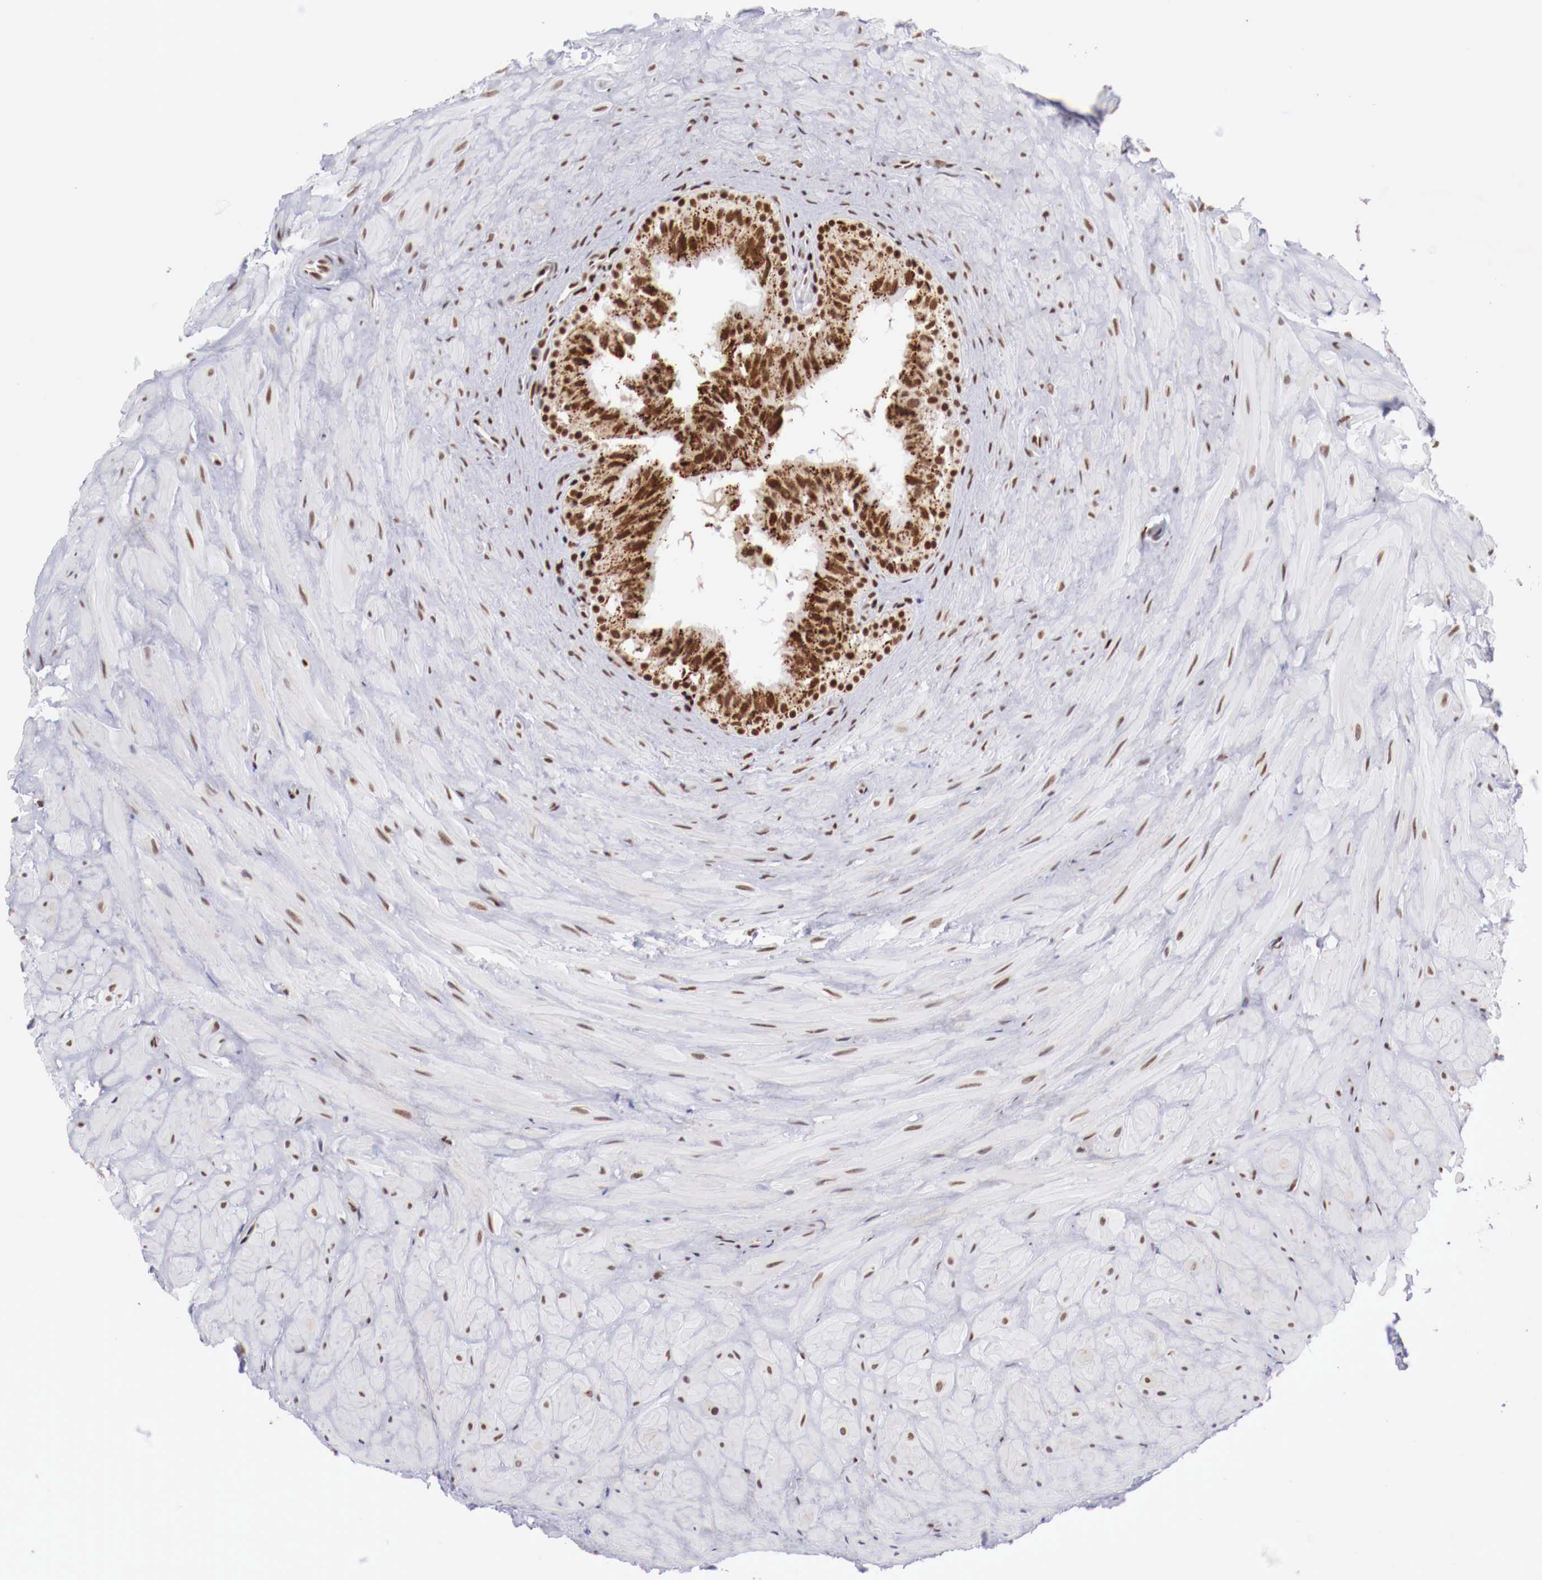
{"staining": {"intensity": "strong", "quantity": ">75%", "location": "nuclear"}, "tissue": "epididymis", "cell_type": "Glandular cells", "image_type": "normal", "snomed": [{"axis": "morphology", "description": "Normal tissue, NOS"}, {"axis": "topography", "description": "Epididymis"}], "caption": "Protein expression analysis of normal human epididymis reveals strong nuclear staining in about >75% of glandular cells.", "gene": "MAX", "patient": {"sex": "male", "age": 35}}